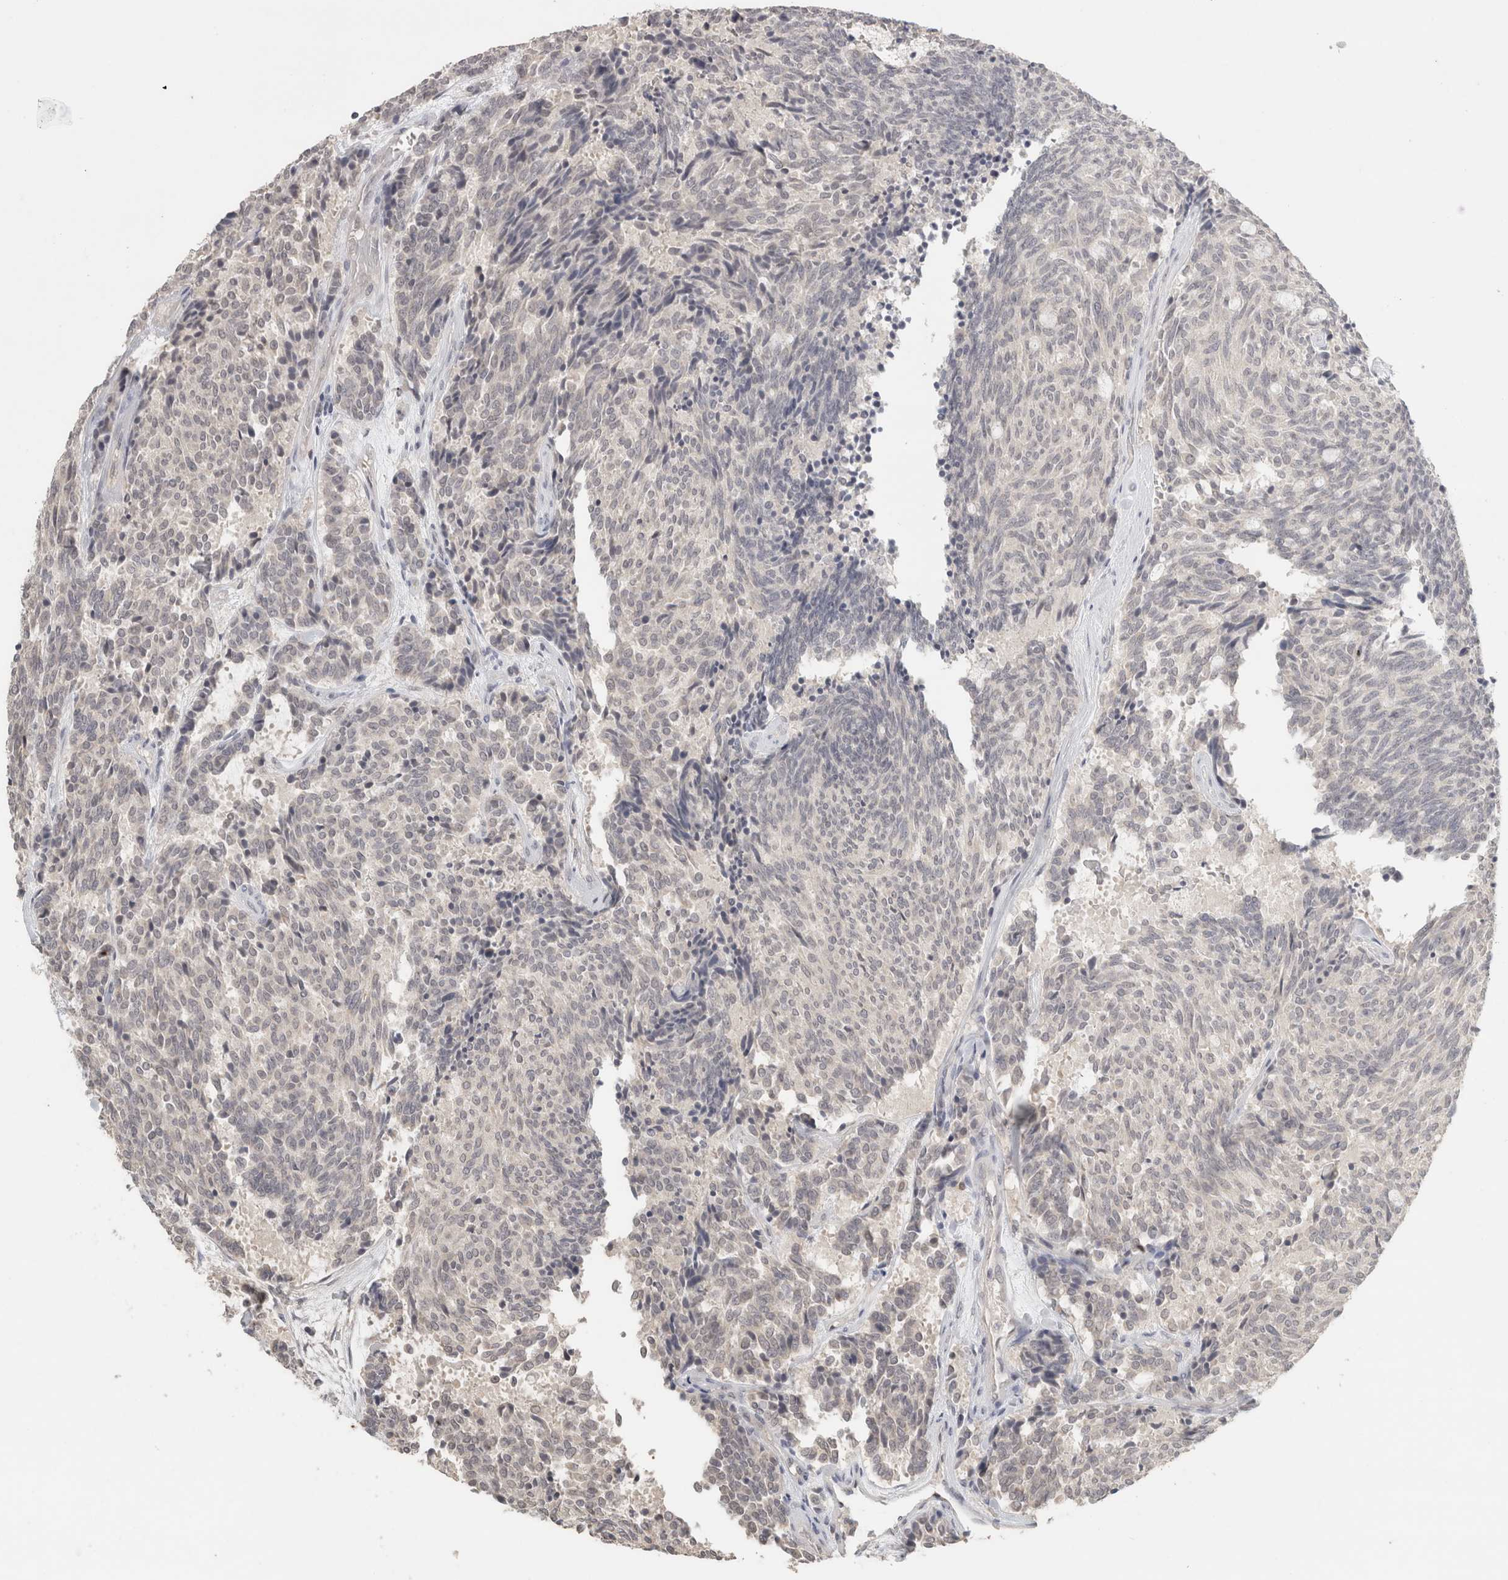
{"staining": {"intensity": "negative", "quantity": "none", "location": "none"}, "tissue": "carcinoid", "cell_type": "Tumor cells", "image_type": "cancer", "snomed": [{"axis": "morphology", "description": "Carcinoid, malignant, NOS"}, {"axis": "topography", "description": "Pancreas"}], "caption": "High magnification brightfield microscopy of carcinoid (malignant) stained with DAB (3,3'-diaminobenzidine) (brown) and counterstained with hematoxylin (blue): tumor cells show no significant positivity.", "gene": "TRAT1", "patient": {"sex": "female", "age": 54}}